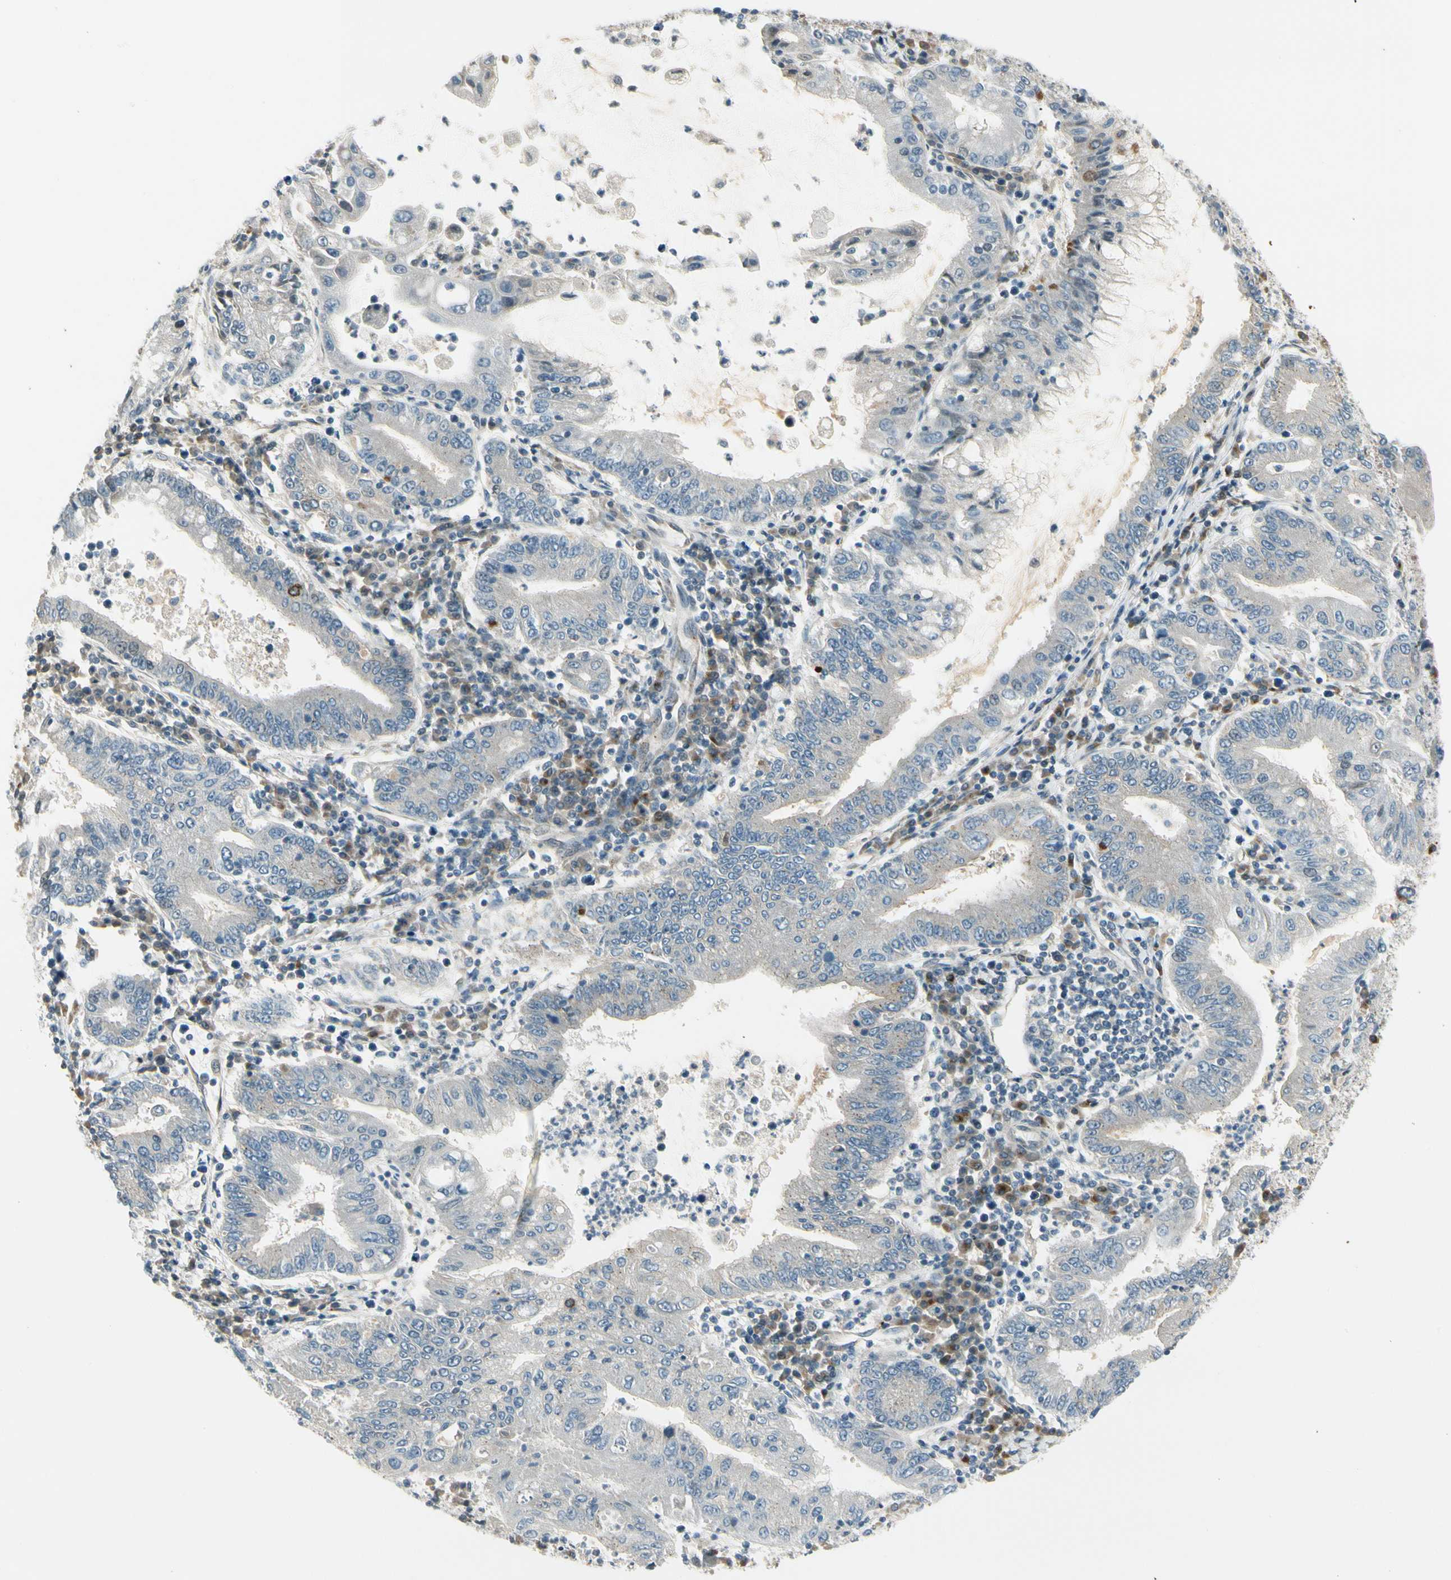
{"staining": {"intensity": "weak", "quantity": "<25%", "location": "cytoplasmic/membranous"}, "tissue": "stomach cancer", "cell_type": "Tumor cells", "image_type": "cancer", "snomed": [{"axis": "morphology", "description": "Normal tissue, NOS"}, {"axis": "morphology", "description": "Adenocarcinoma, NOS"}, {"axis": "topography", "description": "Esophagus"}, {"axis": "topography", "description": "Stomach, upper"}, {"axis": "topography", "description": "Peripheral nerve tissue"}], "caption": "Immunohistochemistry (IHC) photomicrograph of neoplastic tissue: human stomach cancer (adenocarcinoma) stained with DAB demonstrates no significant protein expression in tumor cells.", "gene": "MANSC1", "patient": {"sex": "male", "age": 62}}